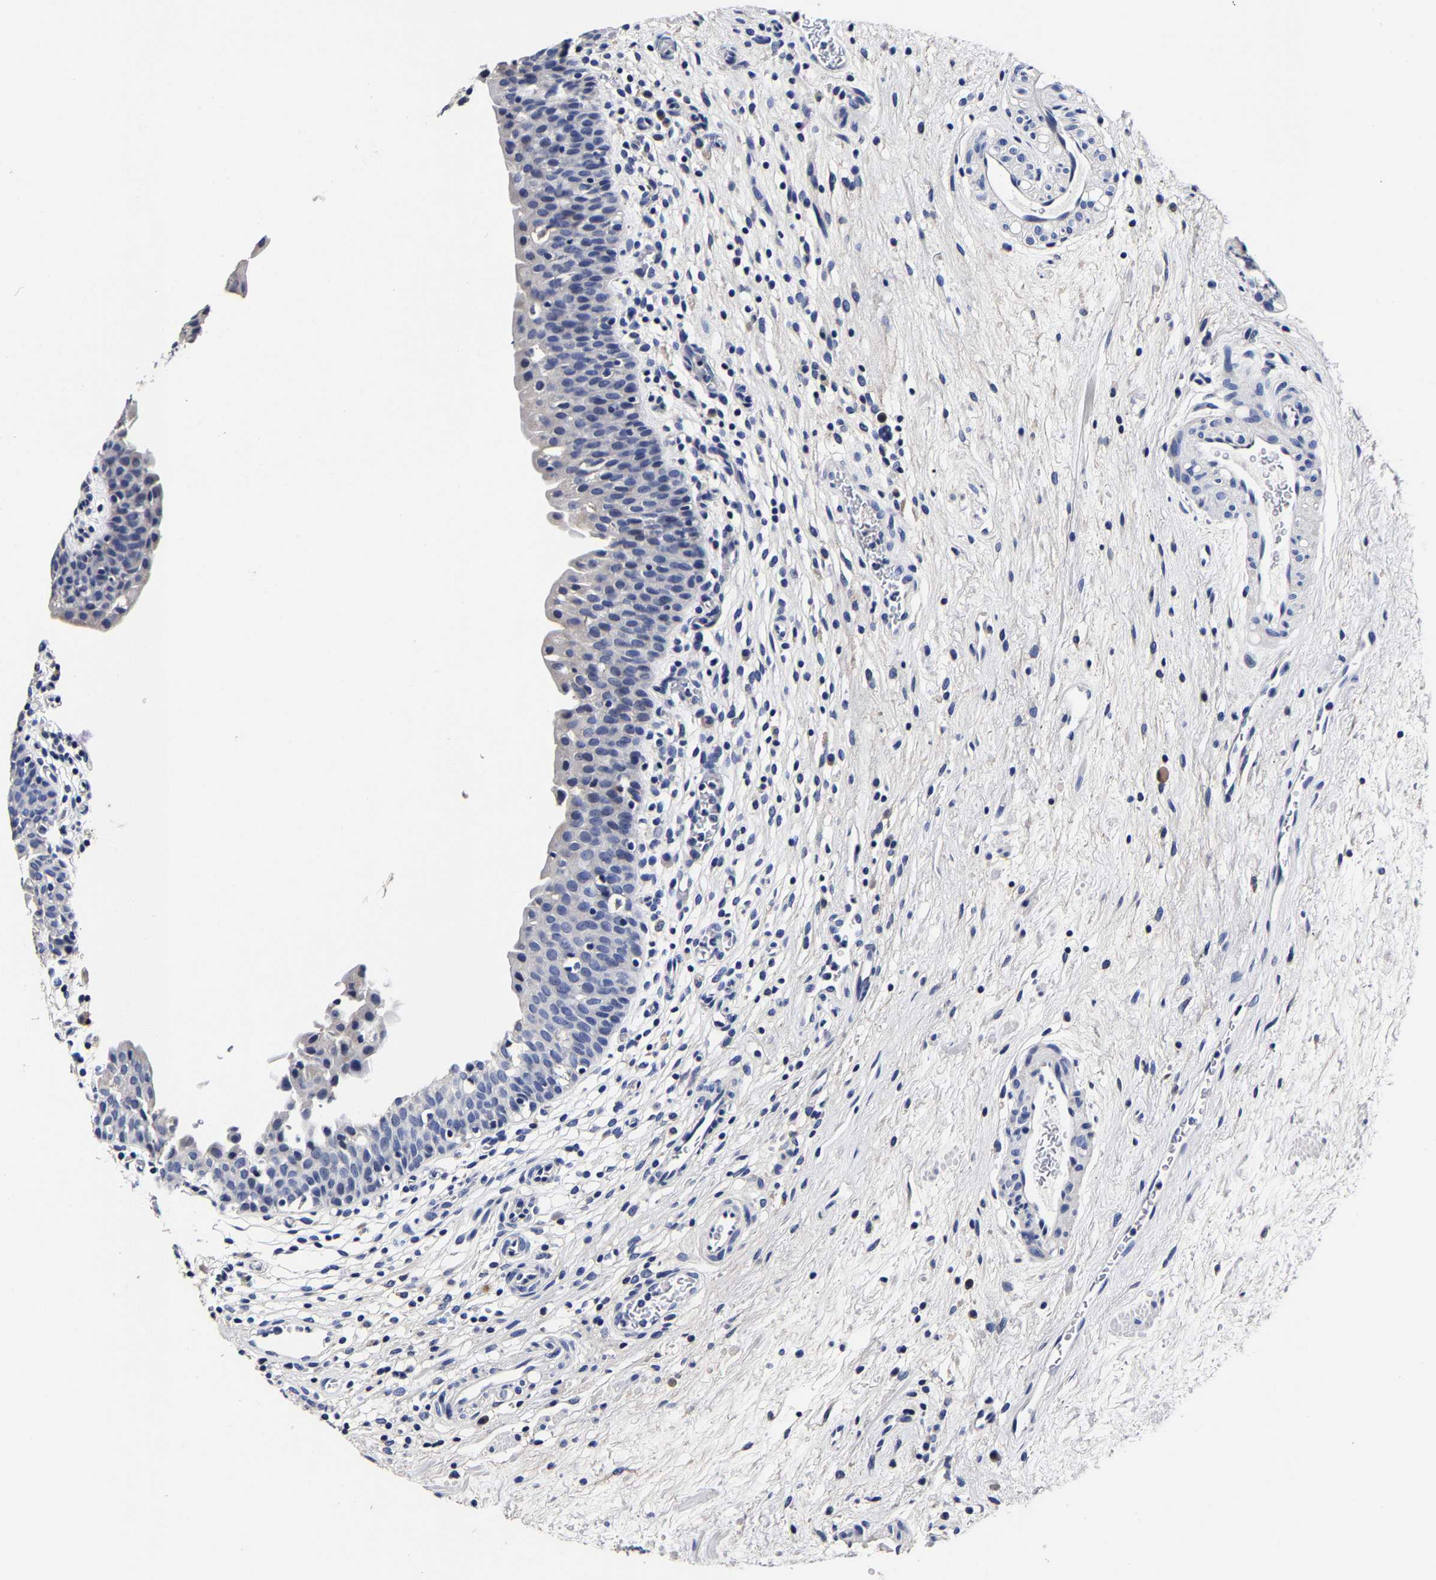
{"staining": {"intensity": "negative", "quantity": "none", "location": "none"}, "tissue": "urinary bladder", "cell_type": "Urothelial cells", "image_type": "normal", "snomed": [{"axis": "morphology", "description": "Normal tissue, NOS"}, {"axis": "topography", "description": "Urinary bladder"}], "caption": "Photomicrograph shows no significant protein expression in urothelial cells of unremarkable urinary bladder. (Stains: DAB (3,3'-diaminobenzidine) IHC with hematoxylin counter stain, Microscopy: brightfield microscopy at high magnification).", "gene": "AKAP4", "patient": {"sex": "male", "age": 37}}